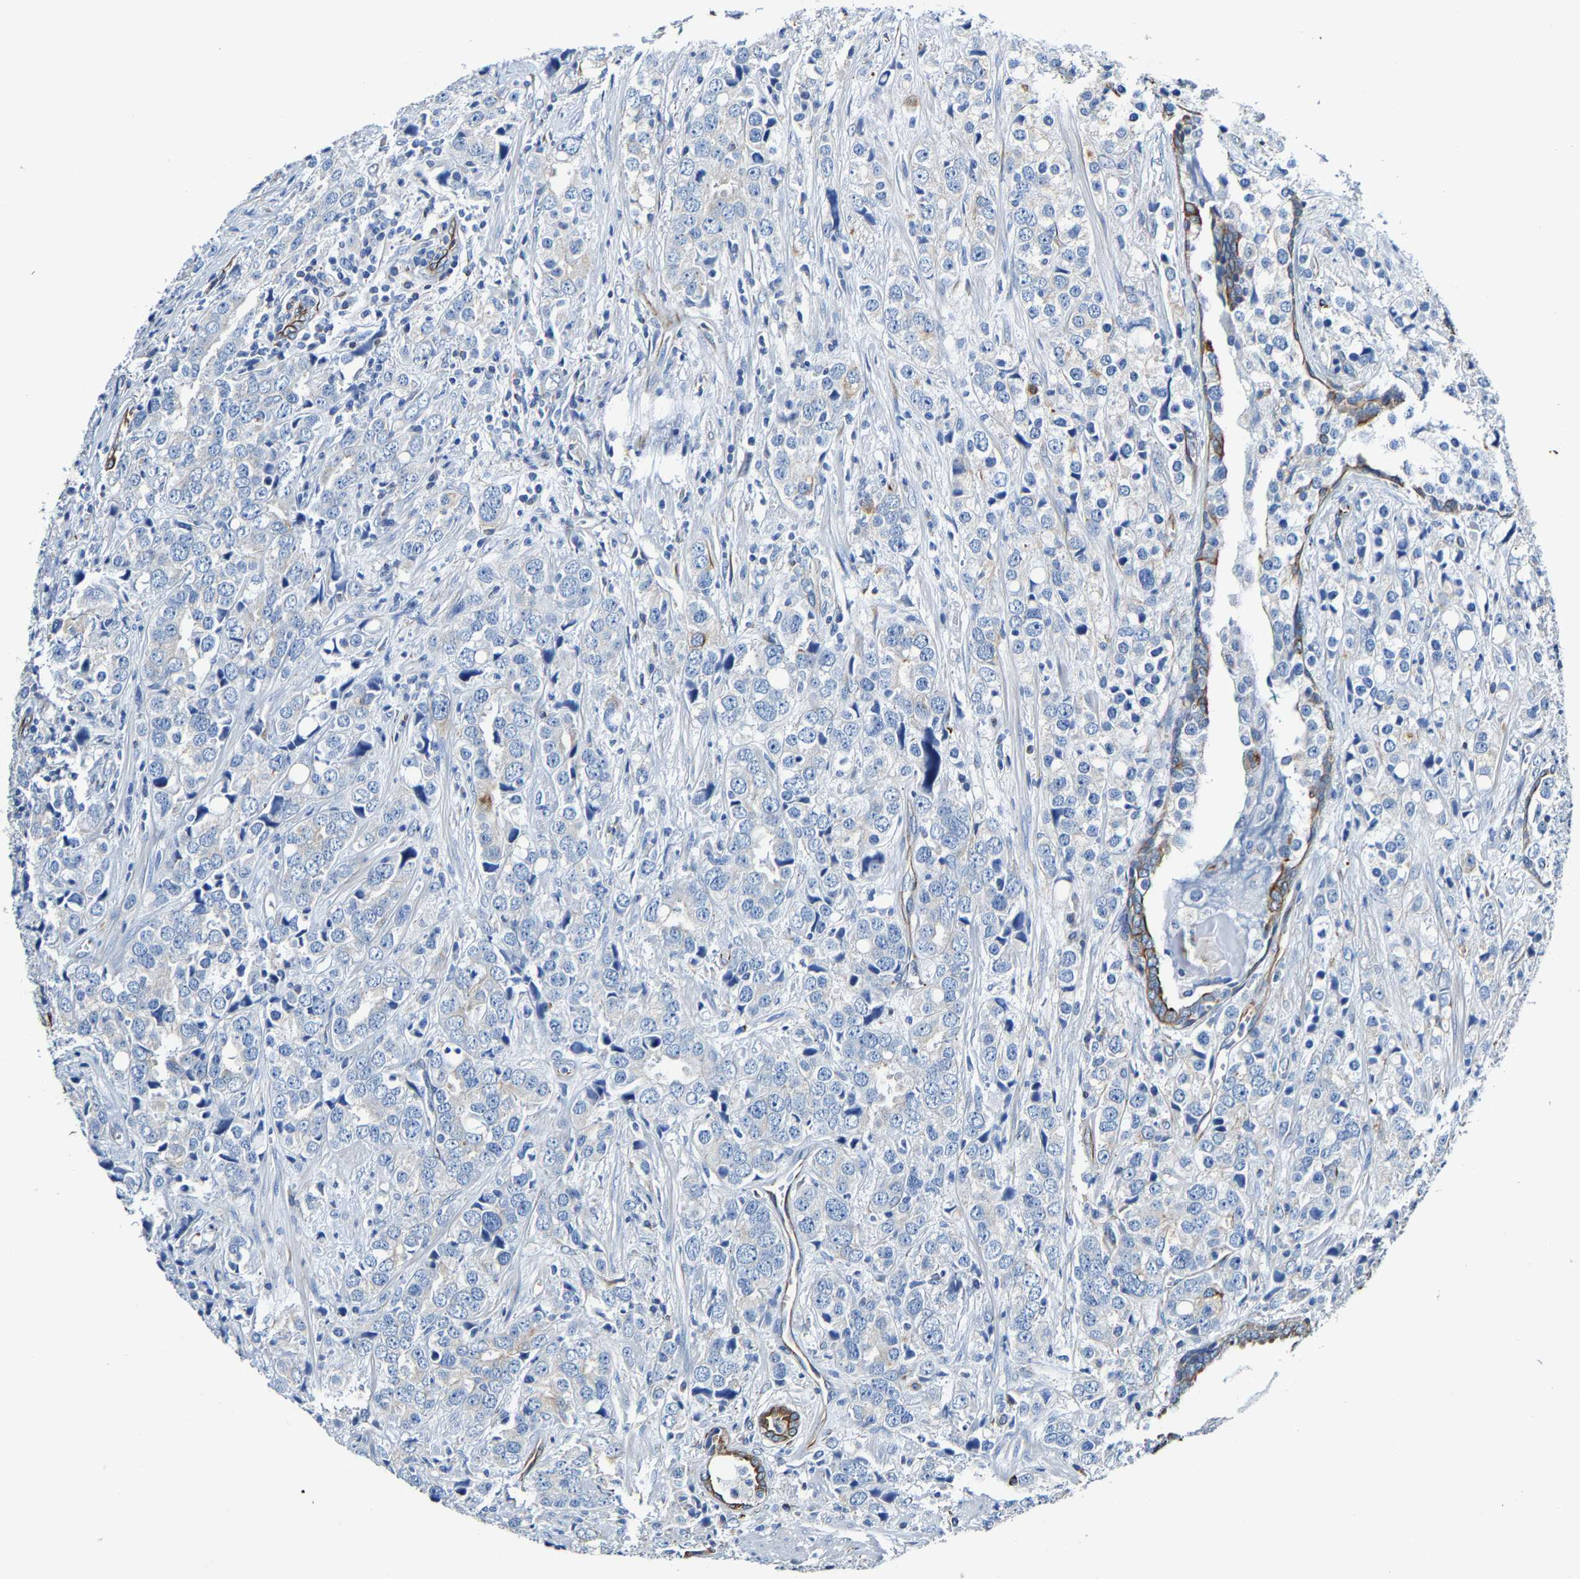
{"staining": {"intensity": "negative", "quantity": "none", "location": "none"}, "tissue": "prostate cancer", "cell_type": "Tumor cells", "image_type": "cancer", "snomed": [{"axis": "morphology", "description": "Adenocarcinoma, High grade"}, {"axis": "topography", "description": "Prostate"}], "caption": "The micrograph demonstrates no staining of tumor cells in prostate adenocarcinoma (high-grade). Nuclei are stained in blue.", "gene": "MMEL1", "patient": {"sex": "male", "age": 71}}